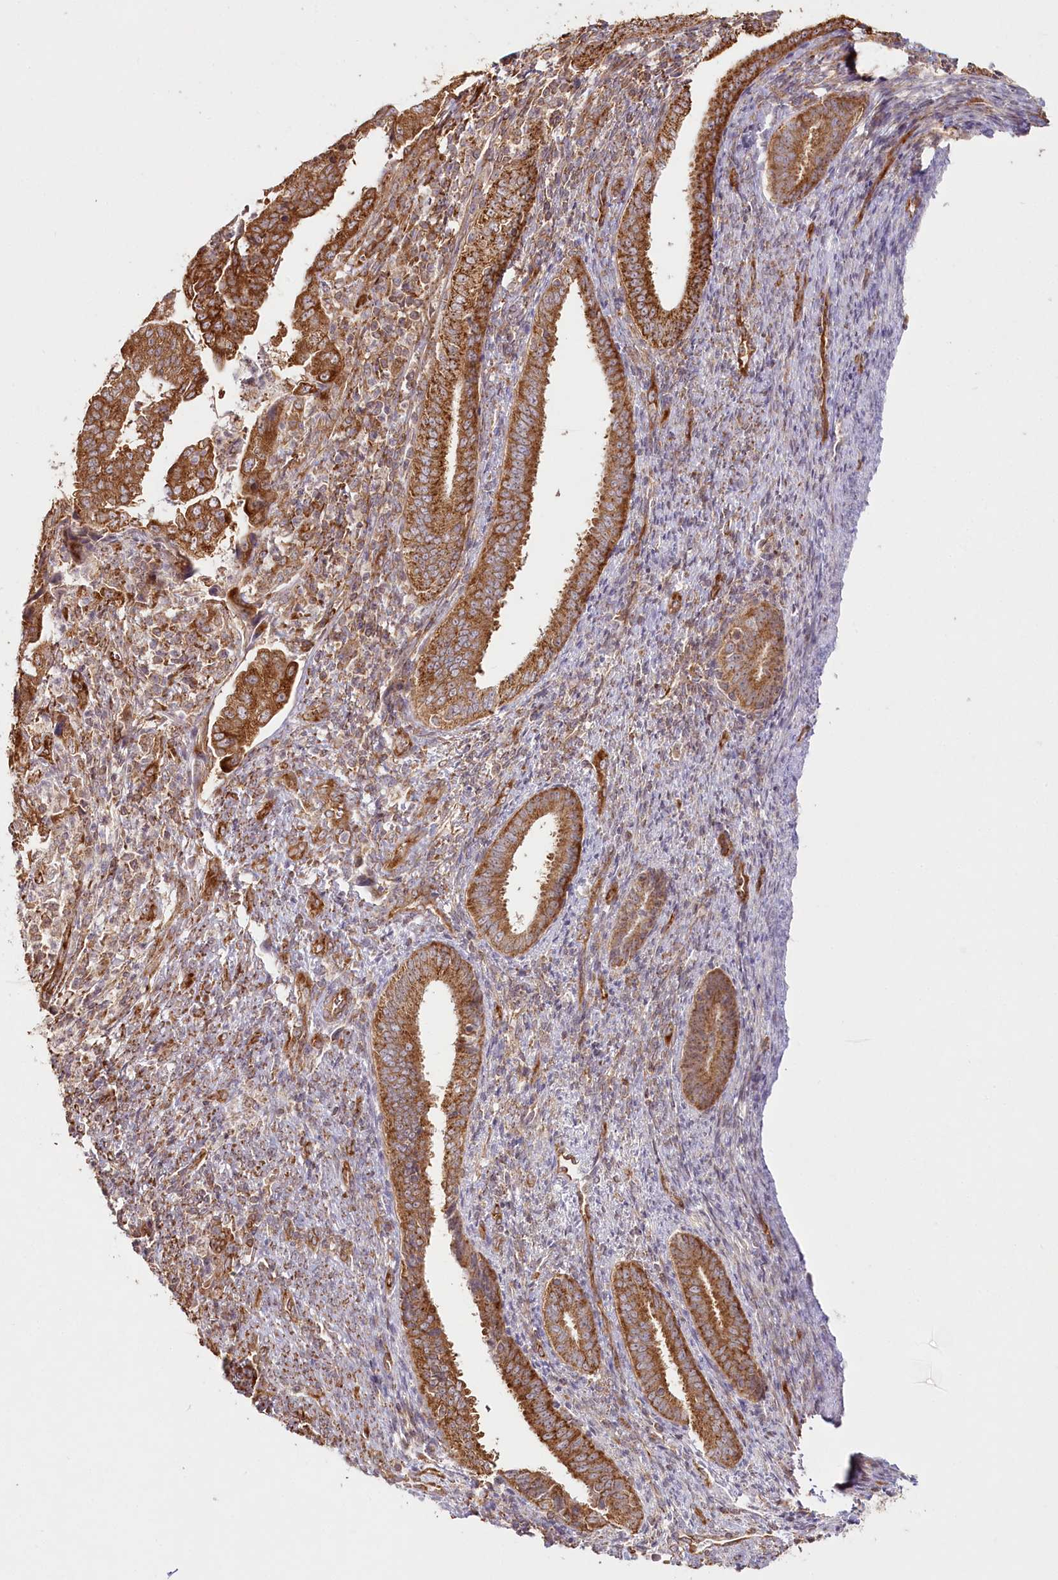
{"staining": {"intensity": "moderate", "quantity": ">75%", "location": "cytoplasmic/membranous"}, "tissue": "endometrial cancer", "cell_type": "Tumor cells", "image_type": "cancer", "snomed": [{"axis": "morphology", "description": "Adenocarcinoma, NOS"}, {"axis": "topography", "description": "Endometrium"}], "caption": "Approximately >75% of tumor cells in human endometrial adenocarcinoma reveal moderate cytoplasmic/membranous protein positivity as visualized by brown immunohistochemical staining.", "gene": "OTUD4", "patient": {"sex": "female", "age": 51}}